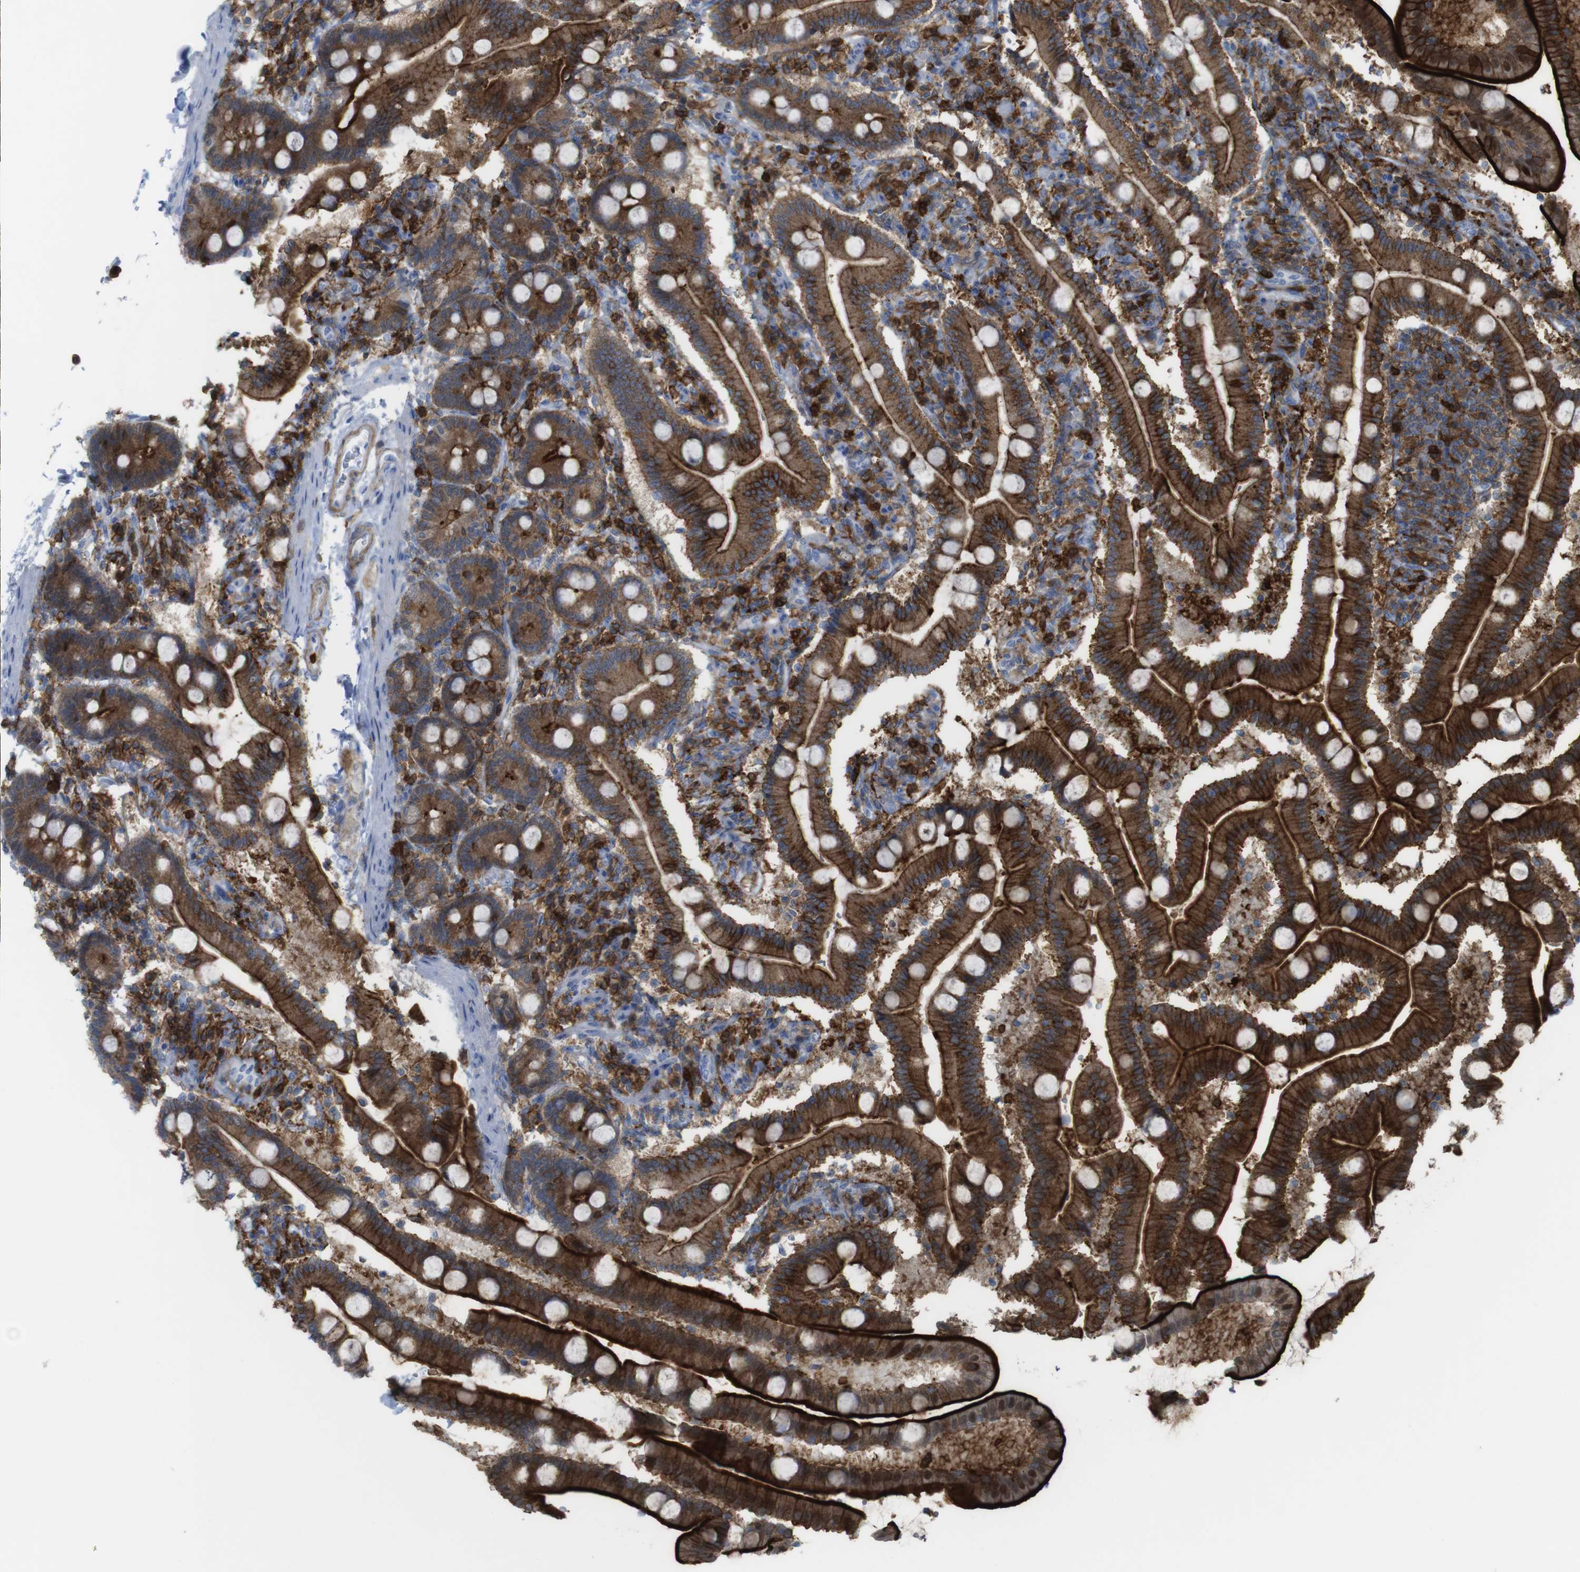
{"staining": {"intensity": "strong", "quantity": ">75%", "location": "cytoplasmic/membranous"}, "tissue": "duodenum", "cell_type": "Glandular cells", "image_type": "normal", "snomed": [{"axis": "morphology", "description": "Normal tissue, NOS"}, {"axis": "topography", "description": "Duodenum"}], "caption": "Duodenum stained with immunohistochemistry shows strong cytoplasmic/membranous staining in about >75% of glandular cells. The protein is stained brown, and the nuclei are stained in blue (DAB (3,3'-diaminobenzidine) IHC with brightfield microscopy, high magnification).", "gene": "PRKCD", "patient": {"sex": "male", "age": 54}}